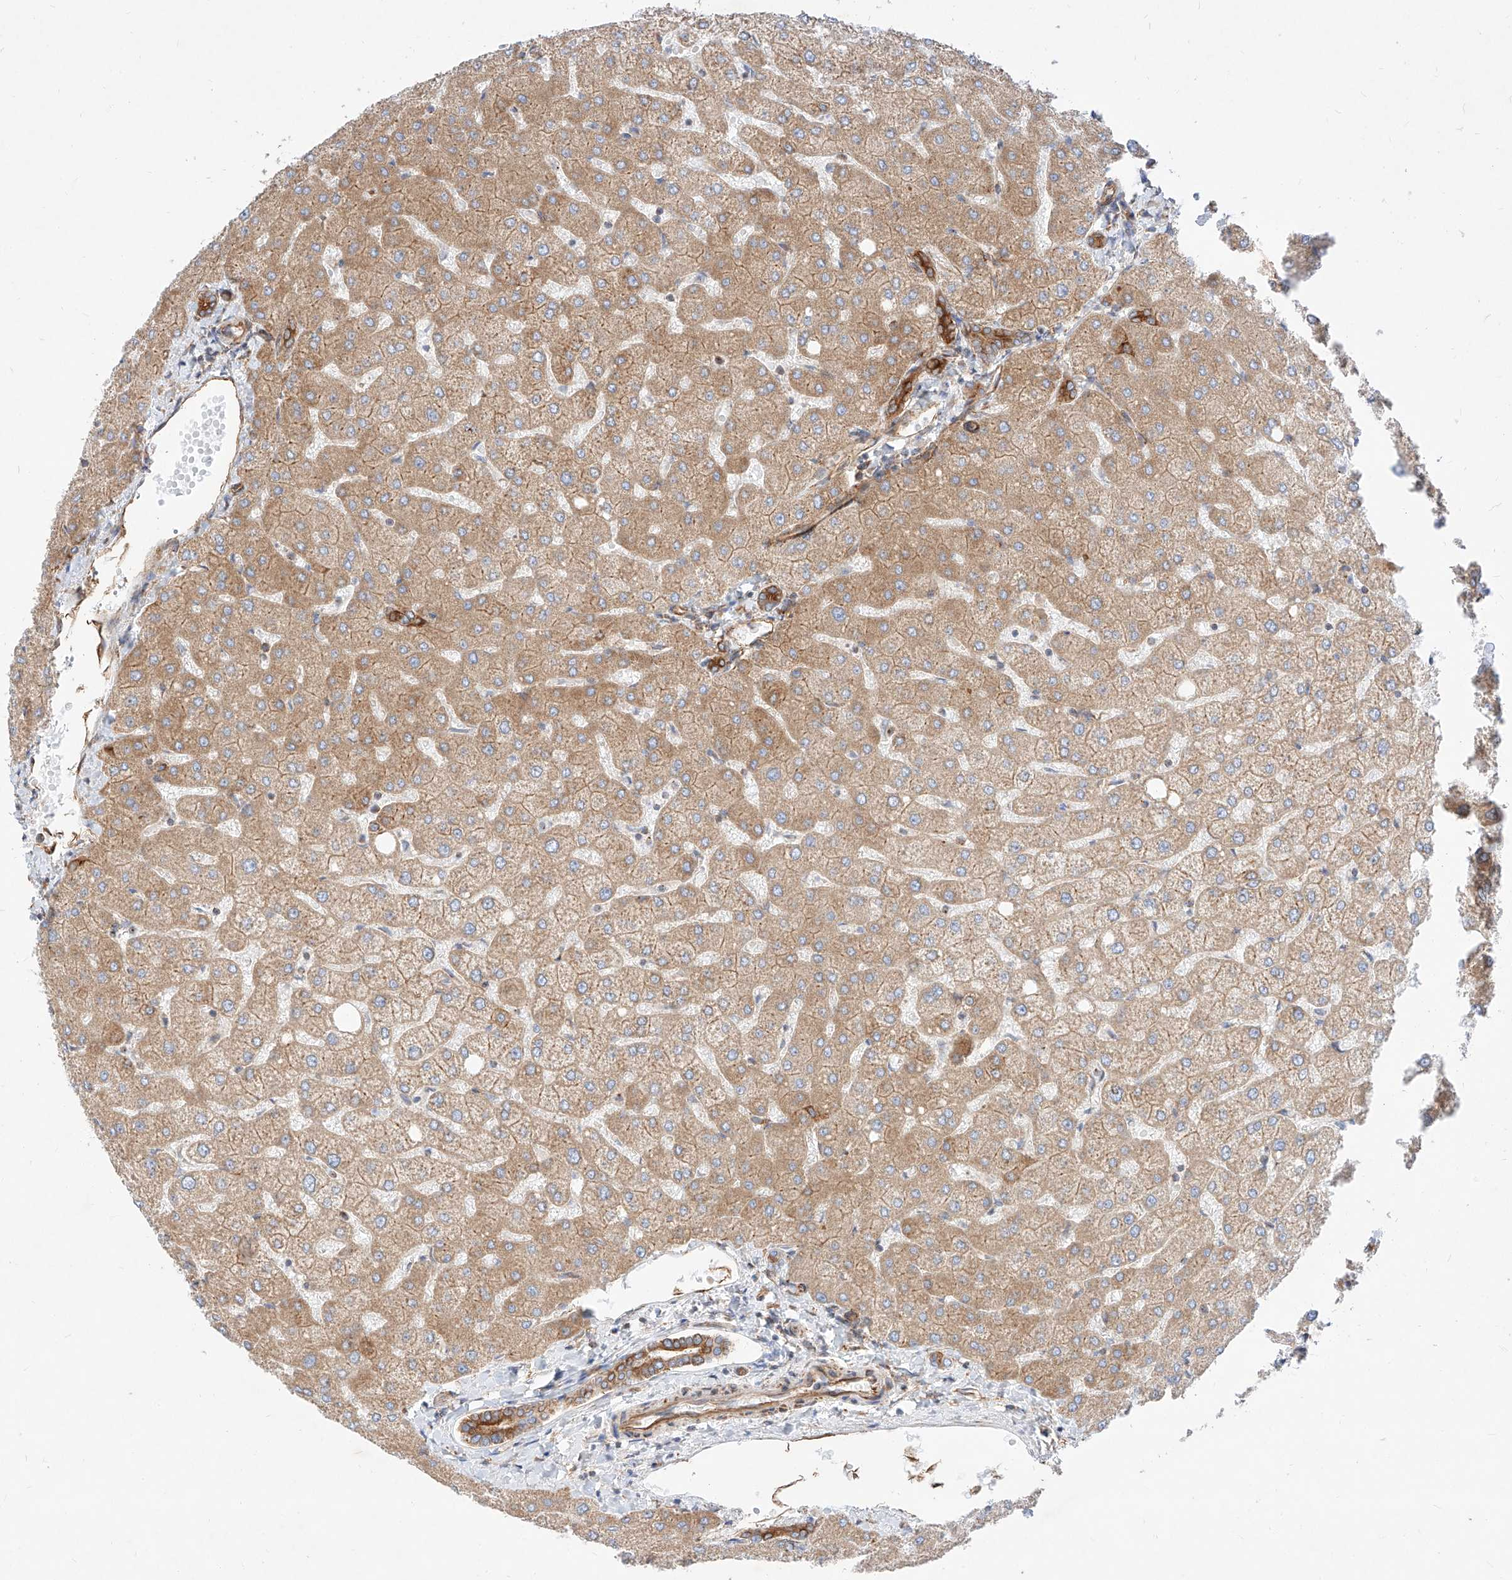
{"staining": {"intensity": "strong", "quantity": ">75%", "location": "cytoplasmic/membranous"}, "tissue": "liver", "cell_type": "Cholangiocytes", "image_type": "normal", "snomed": [{"axis": "morphology", "description": "Normal tissue, NOS"}, {"axis": "topography", "description": "Liver"}], "caption": "Unremarkable liver reveals strong cytoplasmic/membranous positivity in approximately >75% of cholangiocytes.", "gene": "CSGALNACT2", "patient": {"sex": "female", "age": 54}}